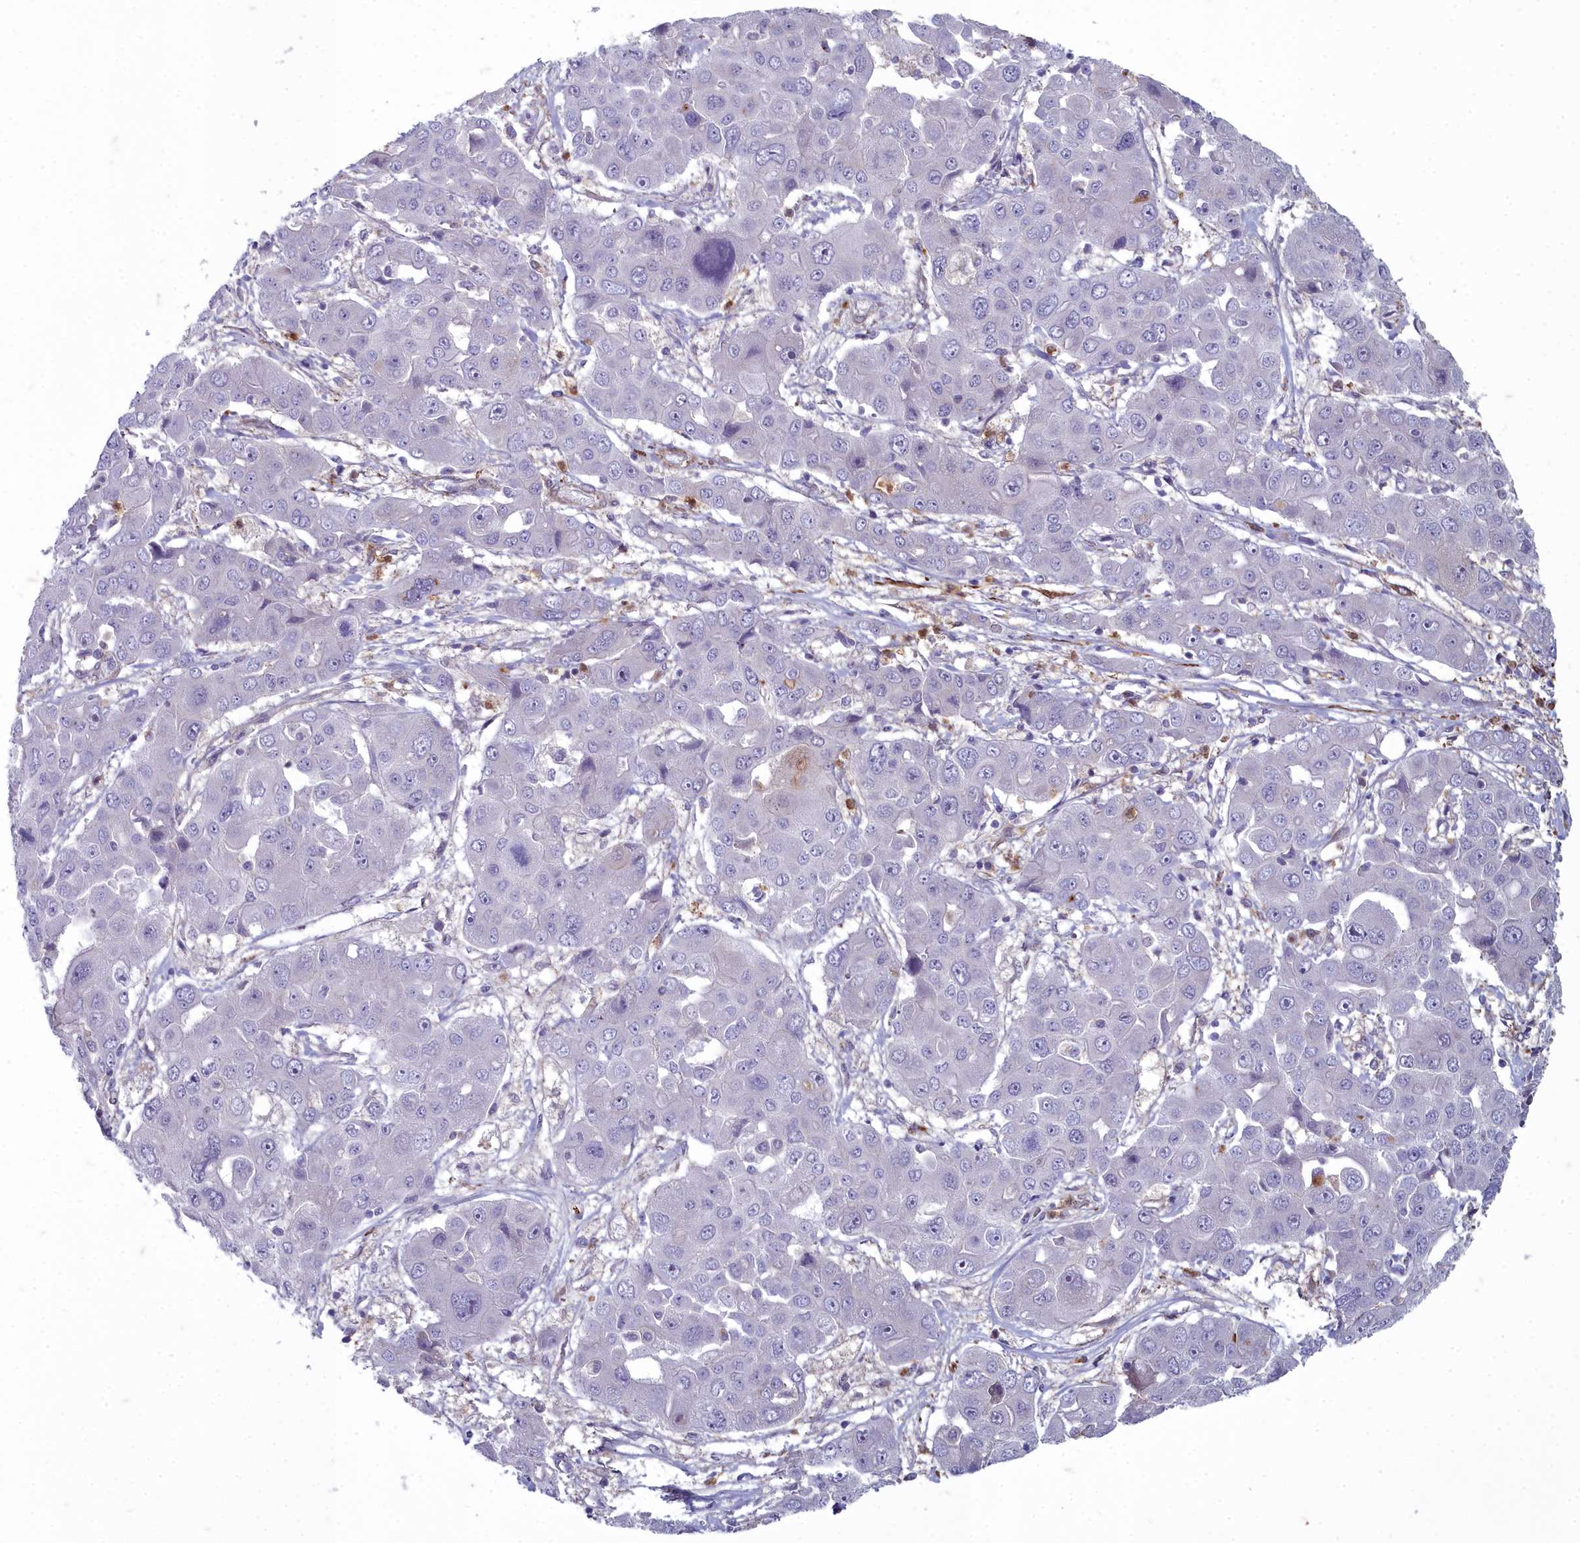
{"staining": {"intensity": "negative", "quantity": "none", "location": "none"}, "tissue": "liver cancer", "cell_type": "Tumor cells", "image_type": "cancer", "snomed": [{"axis": "morphology", "description": "Cholangiocarcinoma"}, {"axis": "topography", "description": "Liver"}], "caption": "DAB (3,3'-diaminobenzidine) immunohistochemical staining of human liver cancer reveals no significant positivity in tumor cells.", "gene": "ZNF626", "patient": {"sex": "male", "age": 67}}